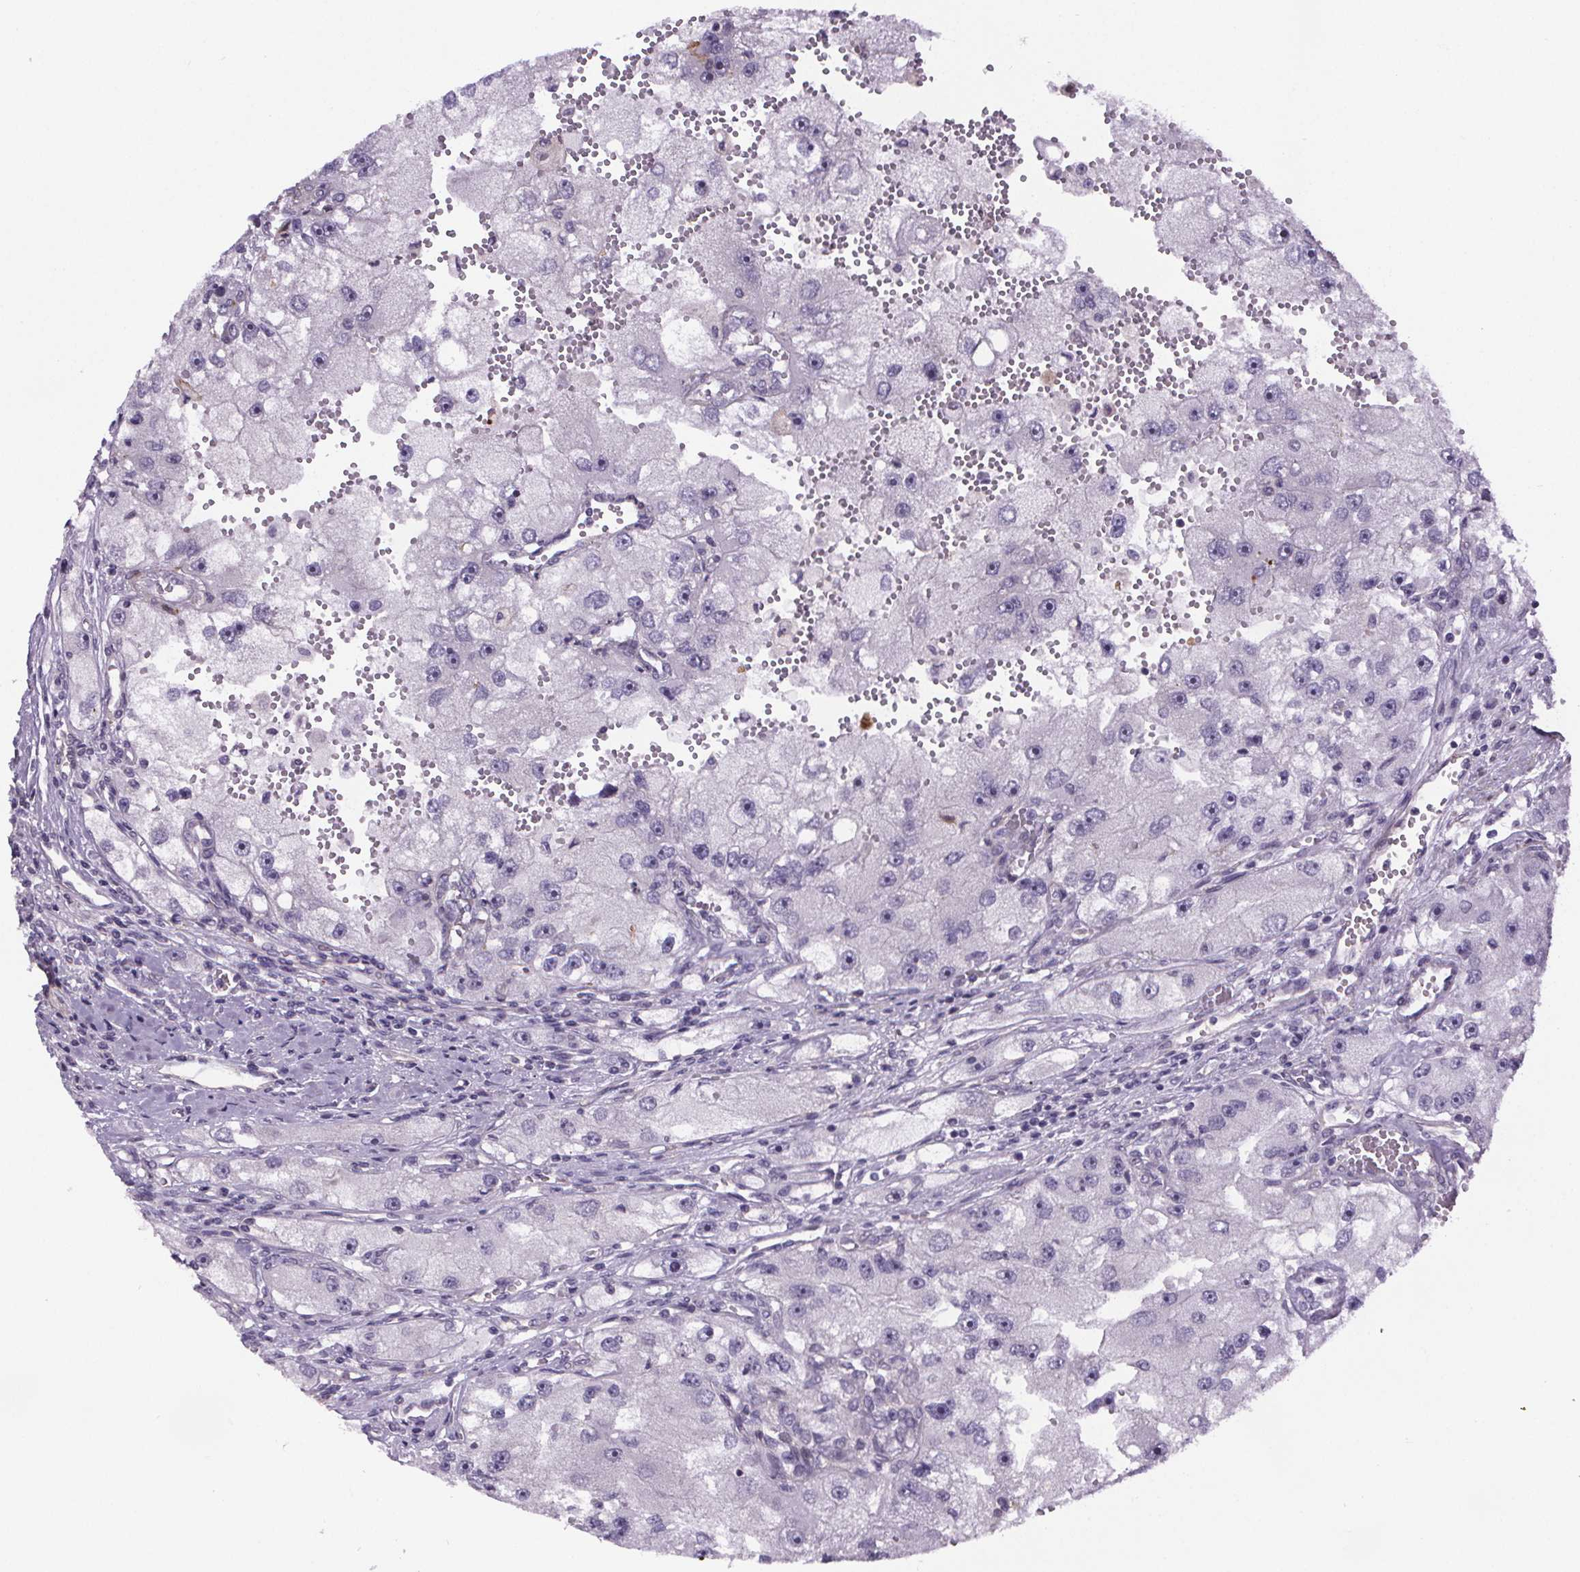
{"staining": {"intensity": "negative", "quantity": "none", "location": "none"}, "tissue": "renal cancer", "cell_type": "Tumor cells", "image_type": "cancer", "snomed": [{"axis": "morphology", "description": "Adenocarcinoma, NOS"}, {"axis": "topography", "description": "Kidney"}], "caption": "An immunohistochemistry (IHC) photomicrograph of adenocarcinoma (renal) is shown. There is no staining in tumor cells of adenocarcinoma (renal).", "gene": "TTC12", "patient": {"sex": "male", "age": 63}}